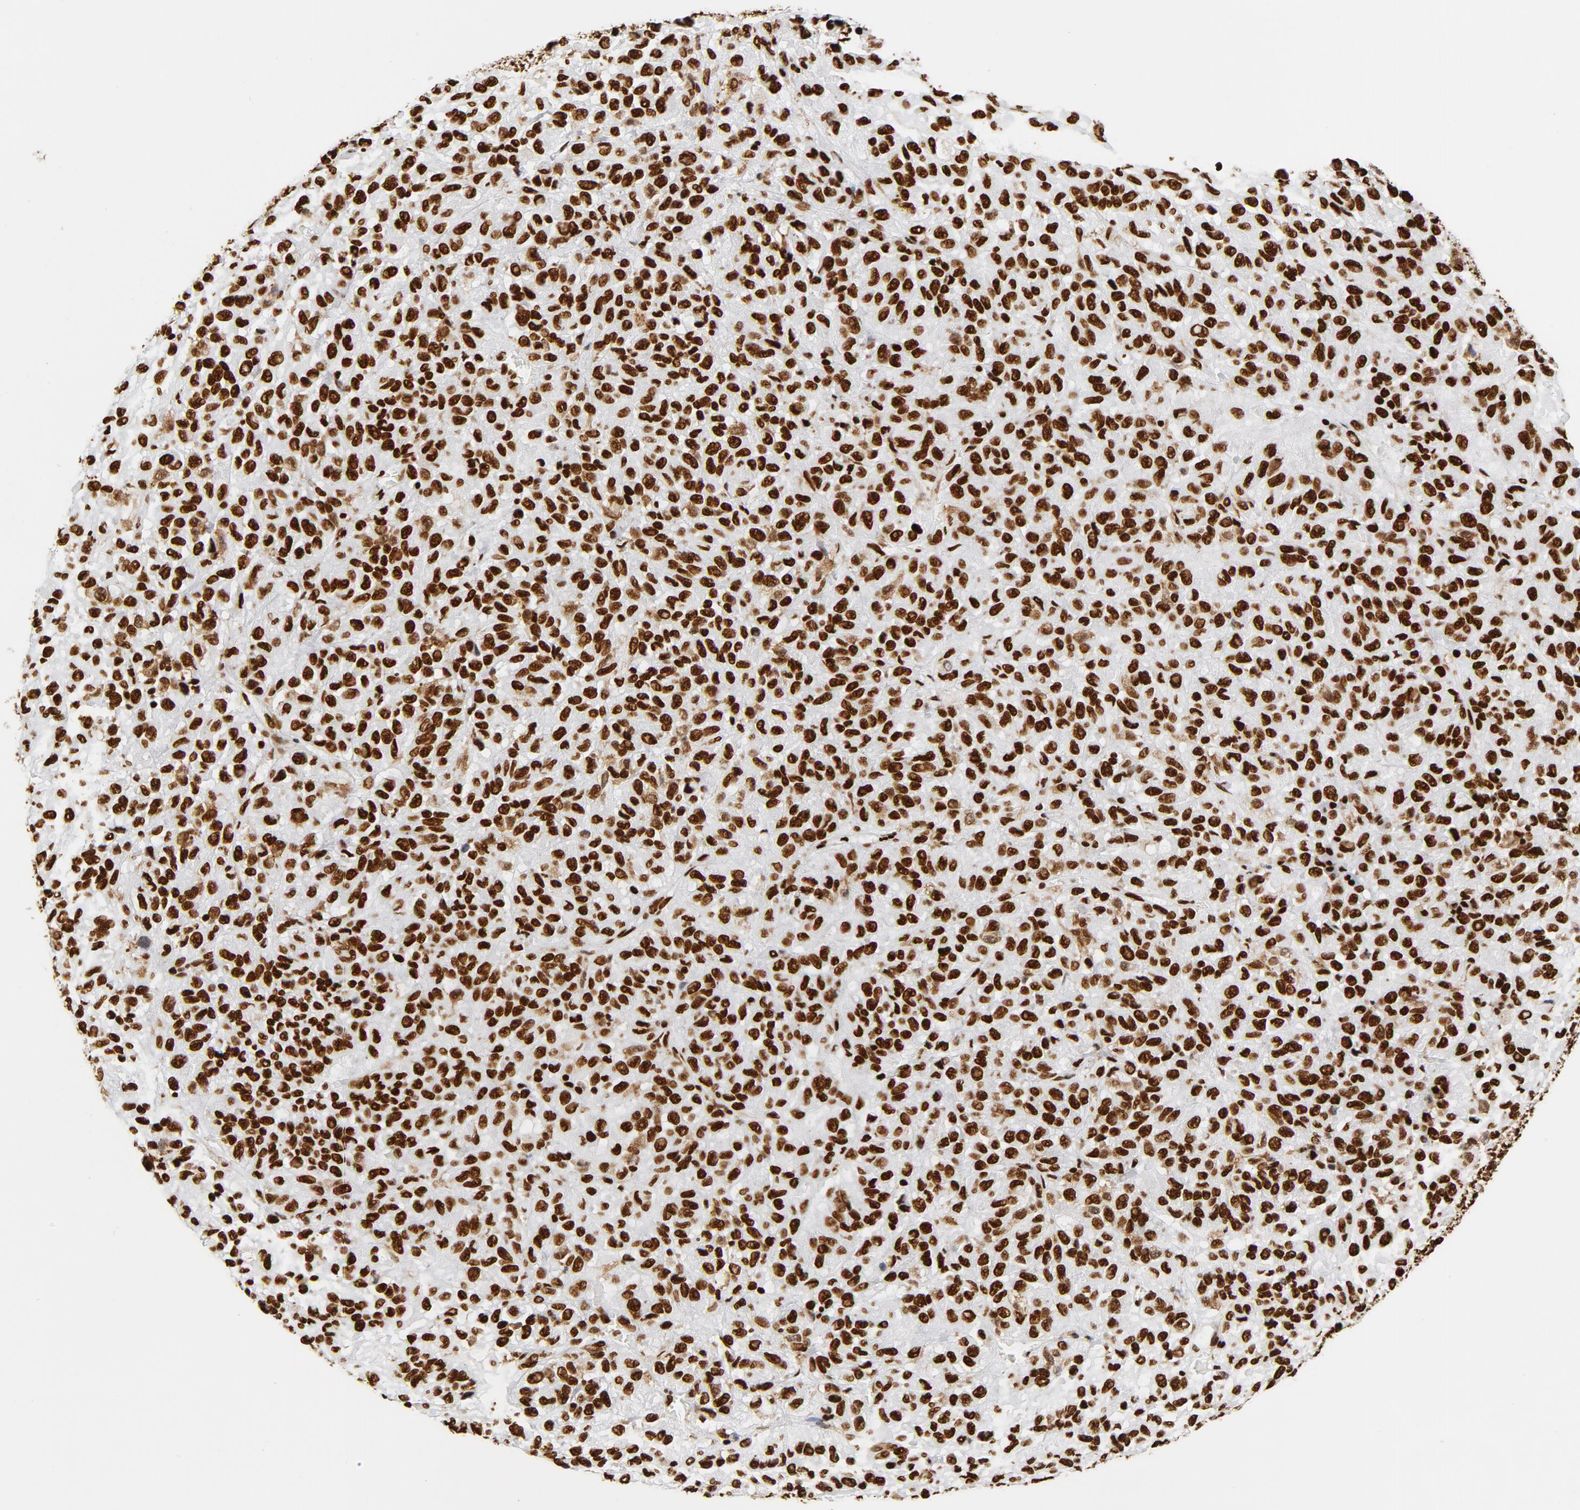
{"staining": {"intensity": "strong", "quantity": ">75%", "location": "nuclear"}, "tissue": "melanoma", "cell_type": "Tumor cells", "image_type": "cancer", "snomed": [{"axis": "morphology", "description": "Malignant melanoma, Metastatic site"}, {"axis": "topography", "description": "Lung"}], "caption": "Immunohistochemistry histopathology image of neoplastic tissue: melanoma stained using immunohistochemistry displays high levels of strong protein expression localized specifically in the nuclear of tumor cells, appearing as a nuclear brown color.", "gene": "XRCC6", "patient": {"sex": "male", "age": 64}}